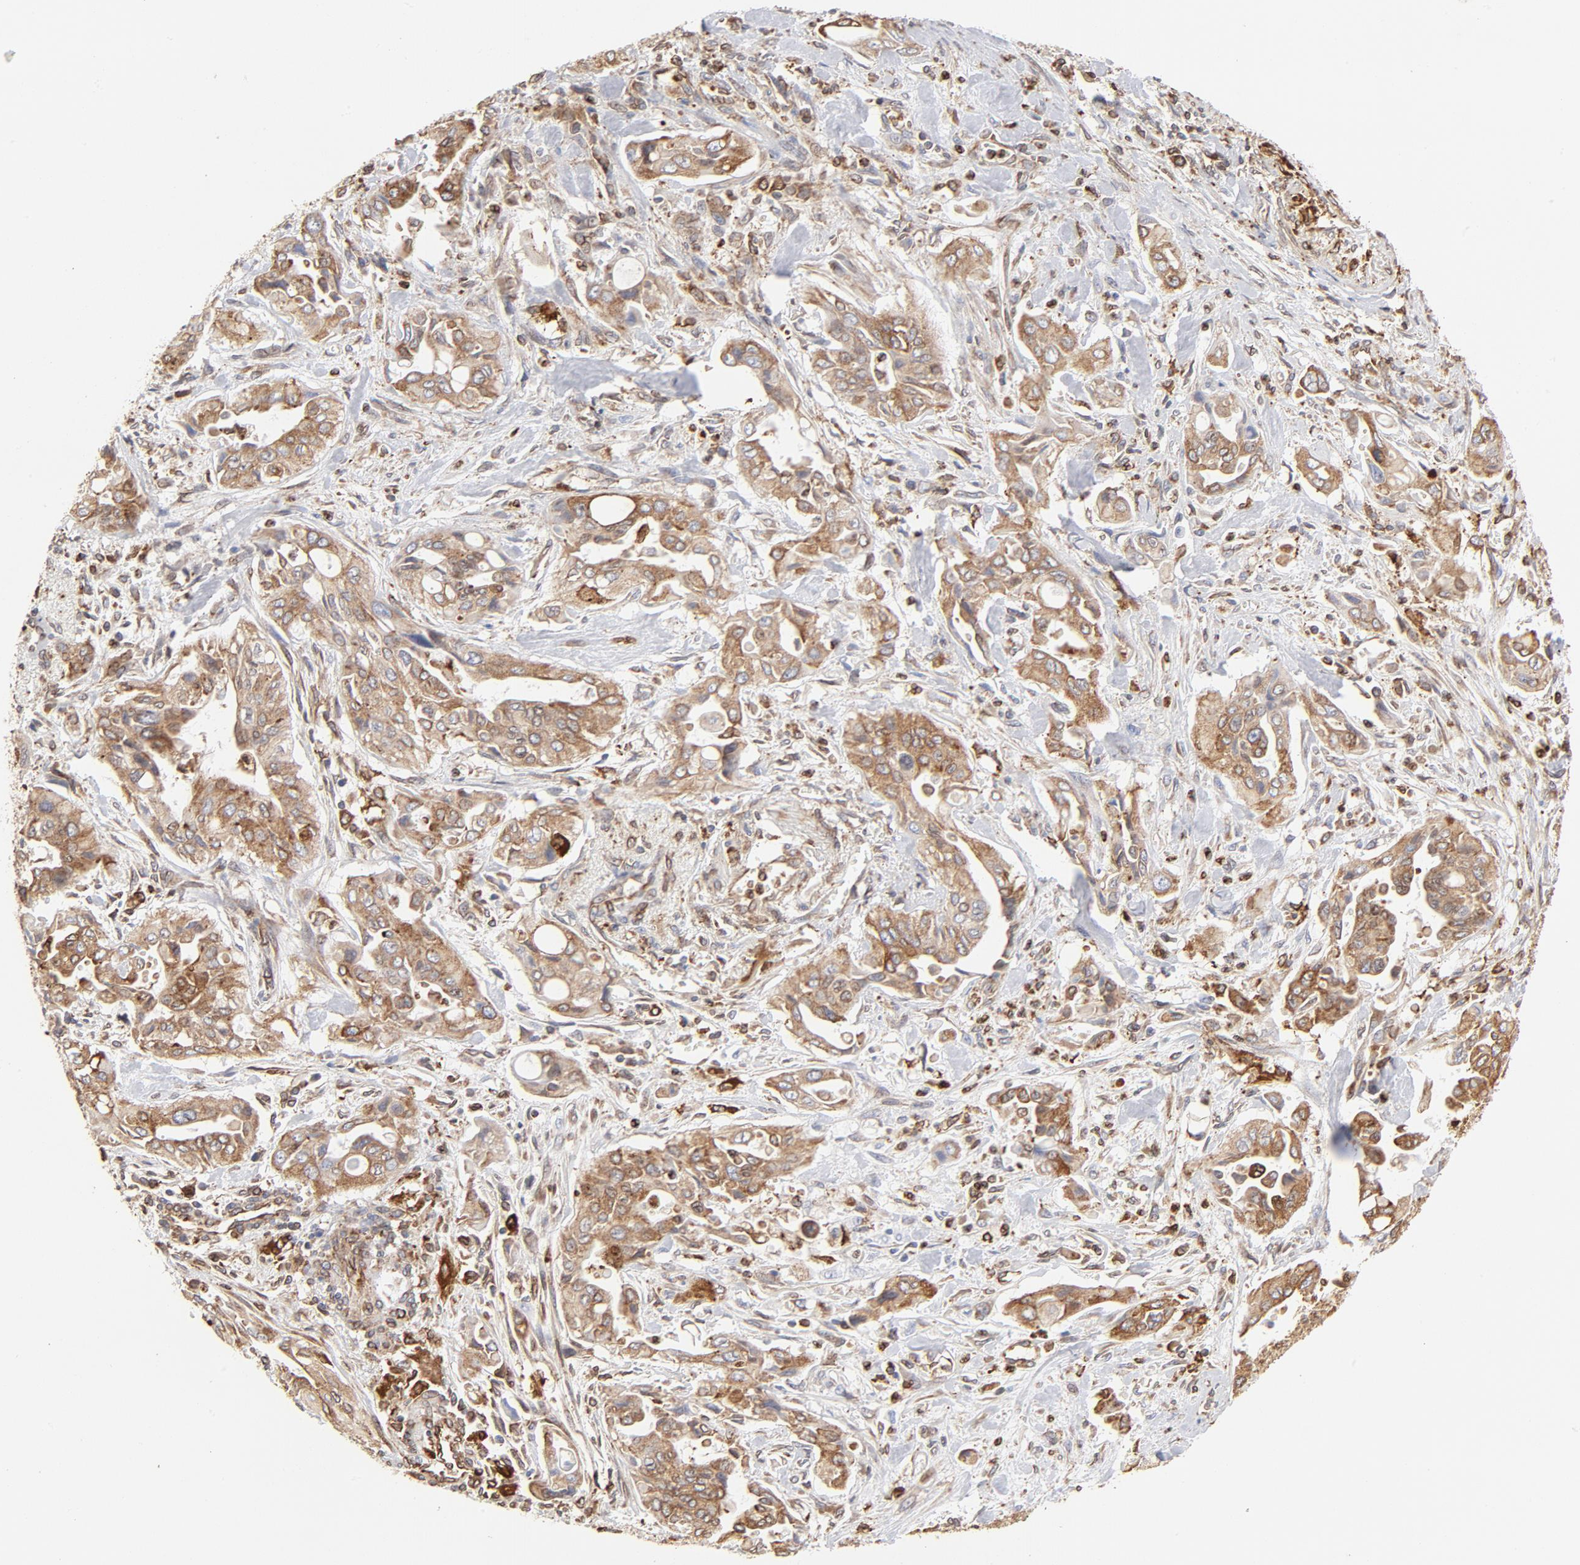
{"staining": {"intensity": "strong", "quantity": ">75%", "location": "cytoplasmic/membranous"}, "tissue": "pancreatic cancer", "cell_type": "Tumor cells", "image_type": "cancer", "snomed": [{"axis": "morphology", "description": "Adenocarcinoma, NOS"}, {"axis": "topography", "description": "Pancreas"}], "caption": "Brown immunohistochemical staining in human pancreatic cancer demonstrates strong cytoplasmic/membranous expression in approximately >75% of tumor cells.", "gene": "CANX", "patient": {"sex": "male", "age": 77}}